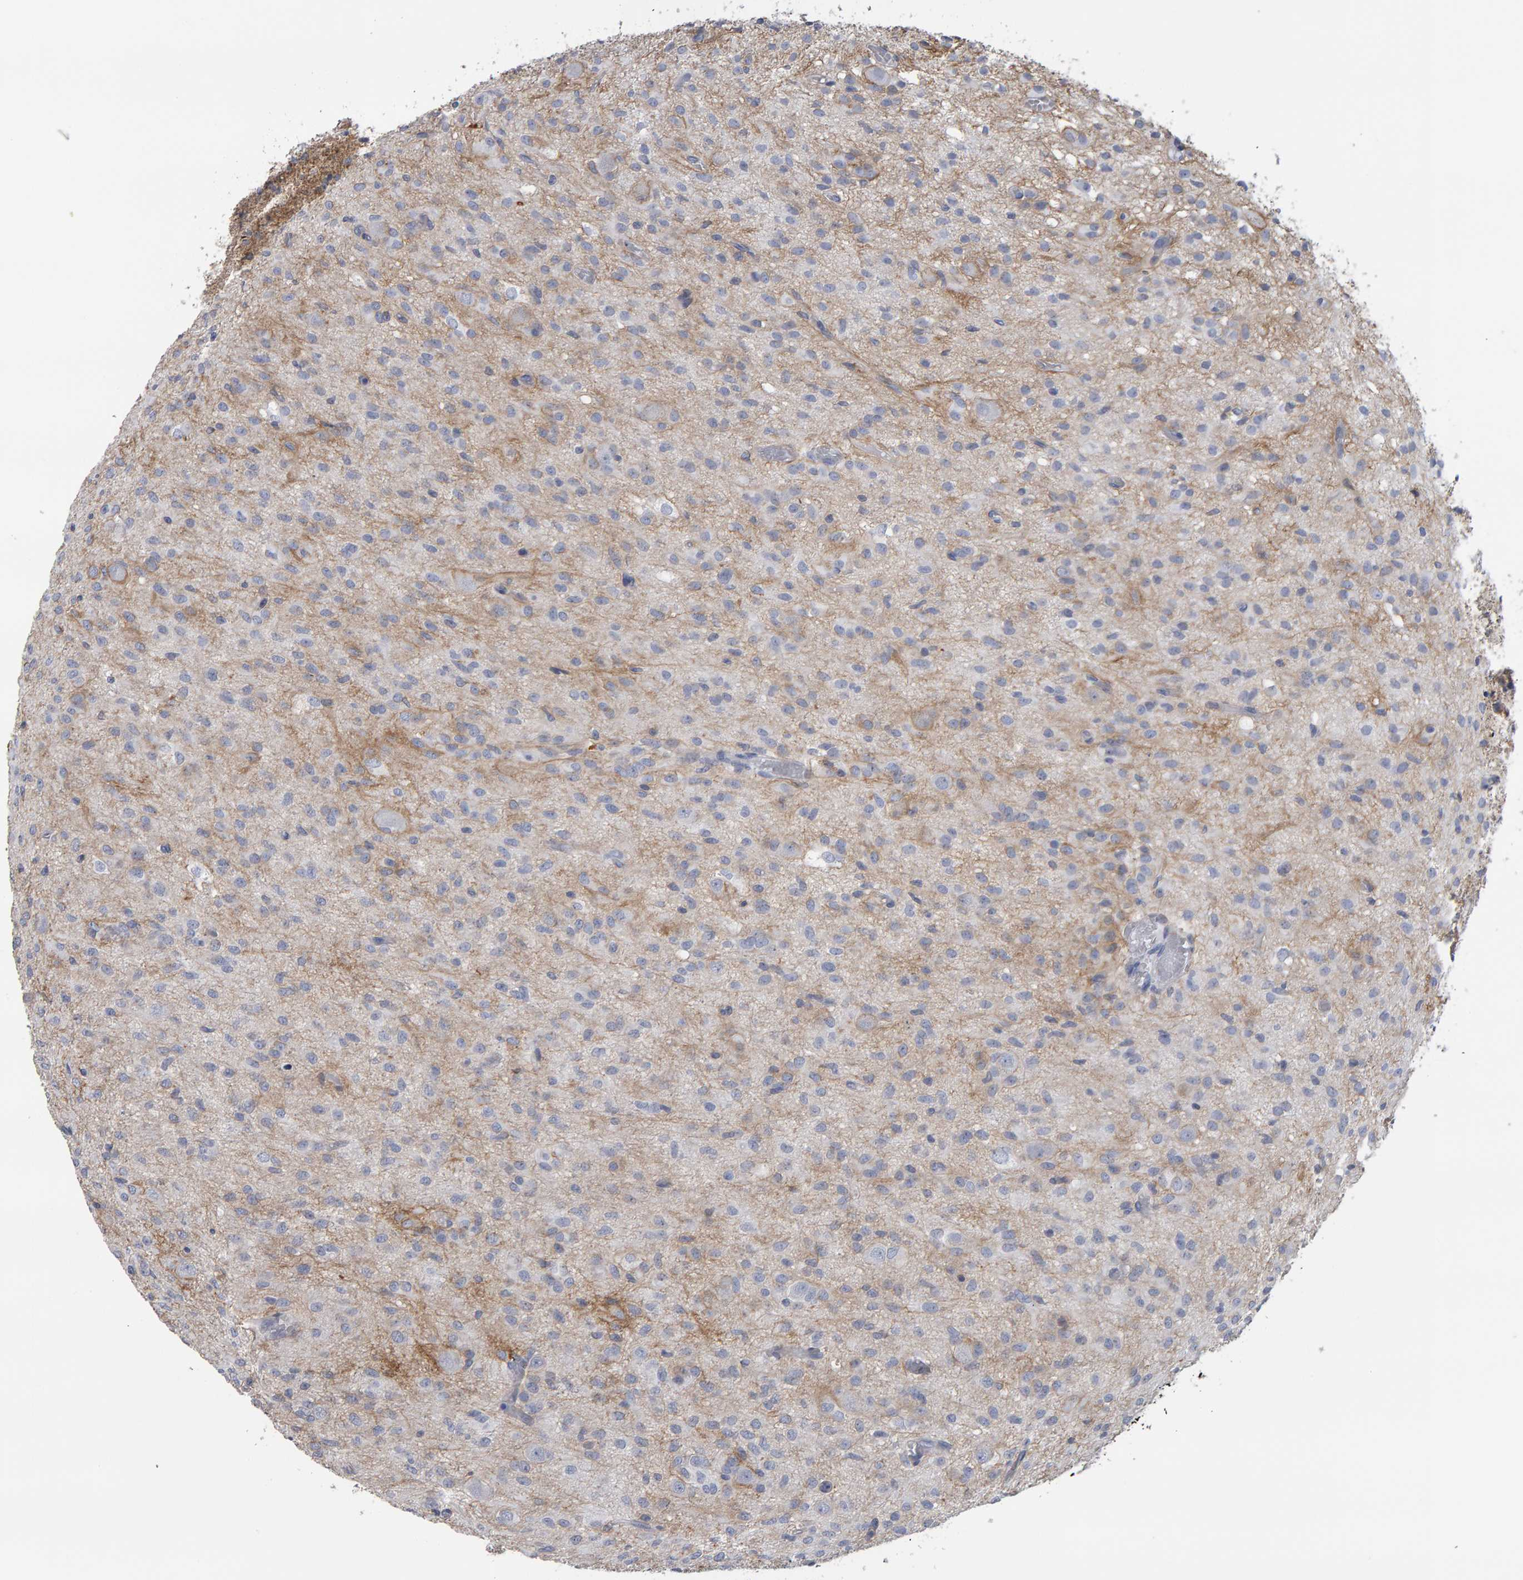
{"staining": {"intensity": "negative", "quantity": "none", "location": "none"}, "tissue": "glioma", "cell_type": "Tumor cells", "image_type": "cancer", "snomed": [{"axis": "morphology", "description": "Glioma, malignant, High grade"}, {"axis": "topography", "description": "Brain"}], "caption": "This is an immunohistochemistry (IHC) photomicrograph of glioma. There is no expression in tumor cells.", "gene": "CD38", "patient": {"sex": "female", "age": 59}}